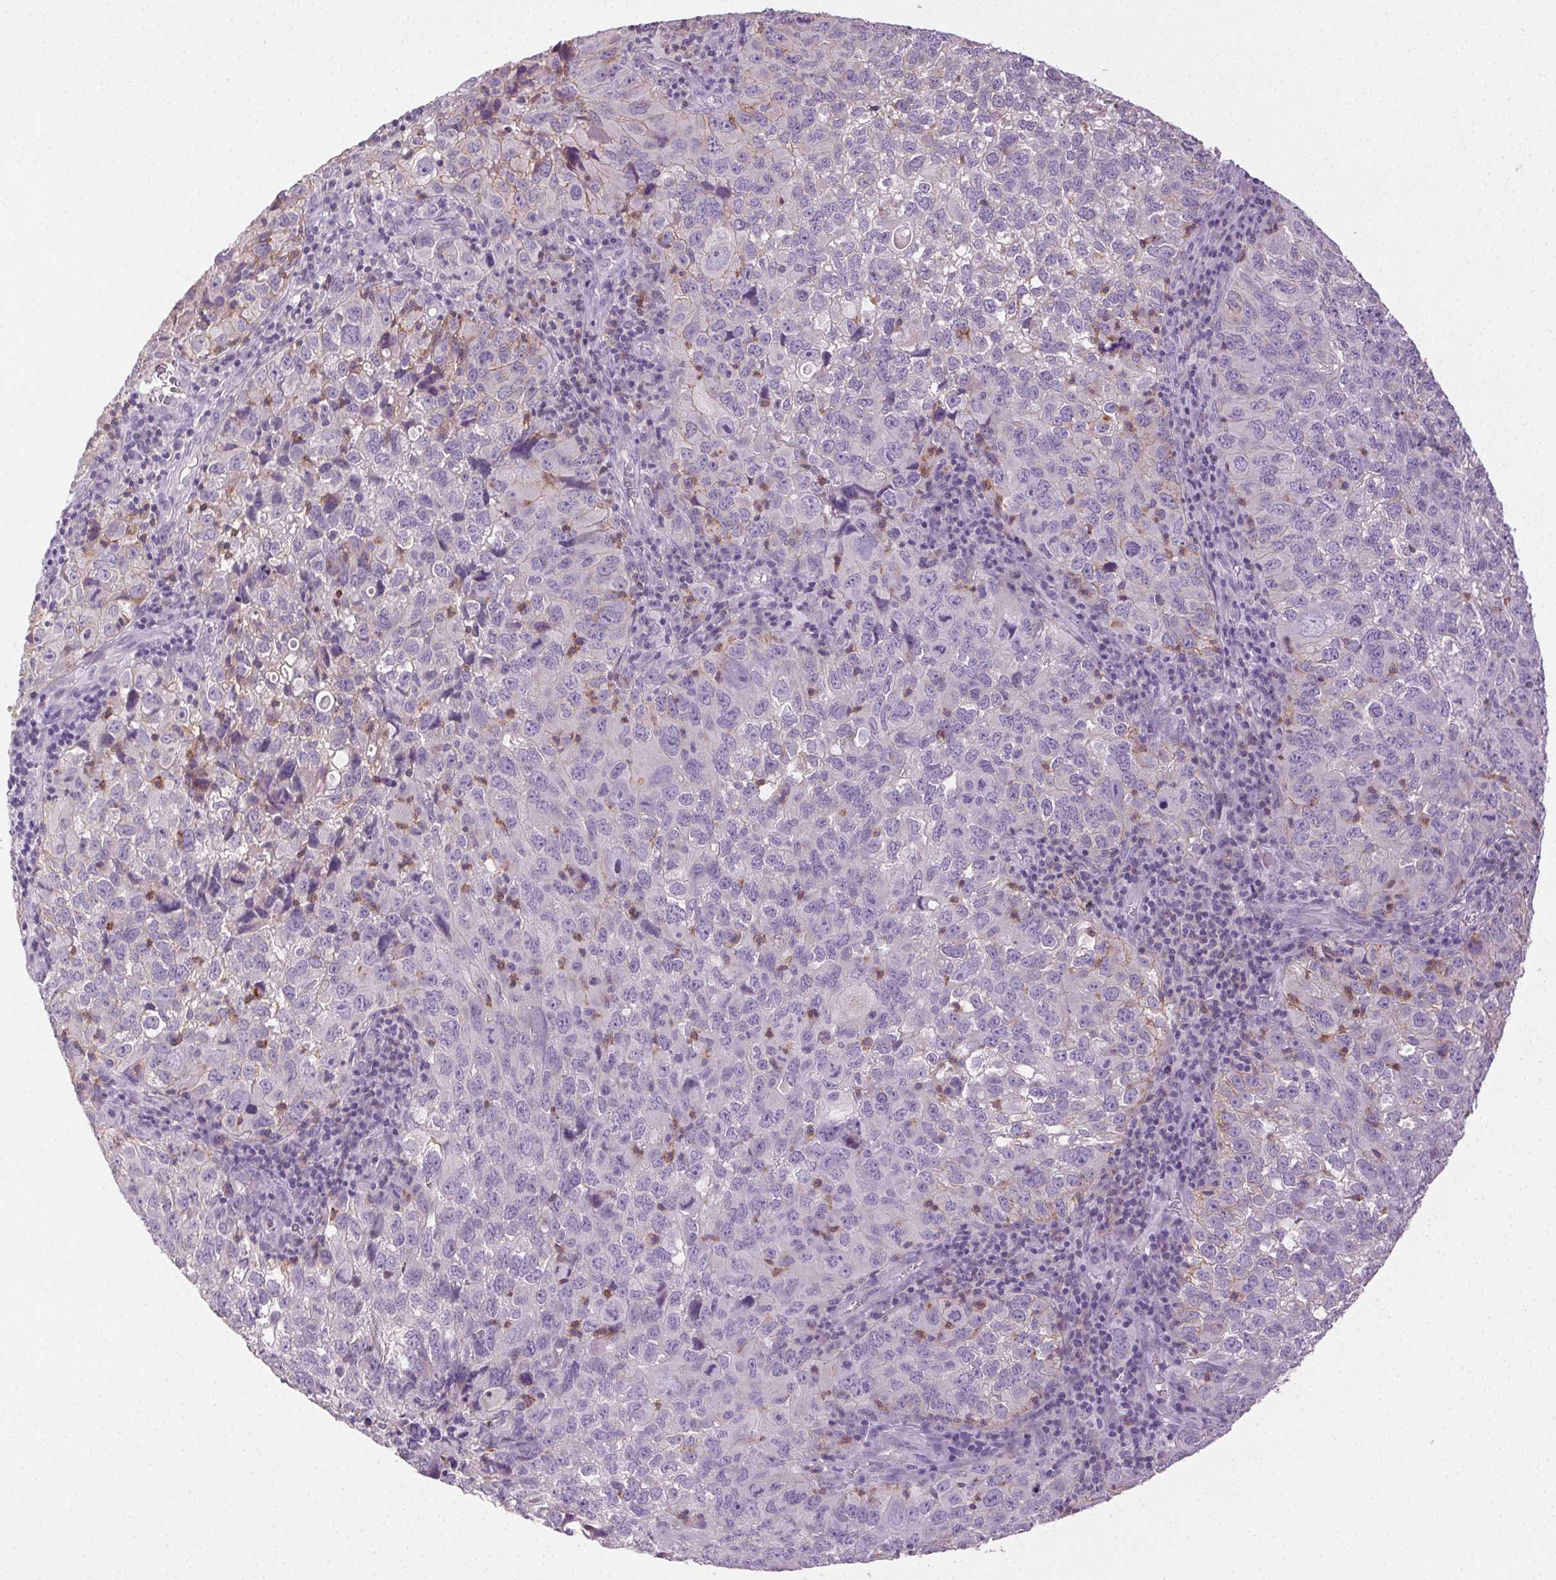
{"staining": {"intensity": "negative", "quantity": "none", "location": "none"}, "tissue": "cervical cancer", "cell_type": "Tumor cells", "image_type": "cancer", "snomed": [{"axis": "morphology", "description": "Squamous cell carcinoma, NOS"}, {"axis": "topography", "description": "Cervix"}], "caption": "Immunohistochemistry of human cervical cancer reveals no positivity in tumor cells. (IHC, brightfield microscopy, high magnification).", "gene": "AKAP5", "patient": {"sex": "female", "age": 55}}